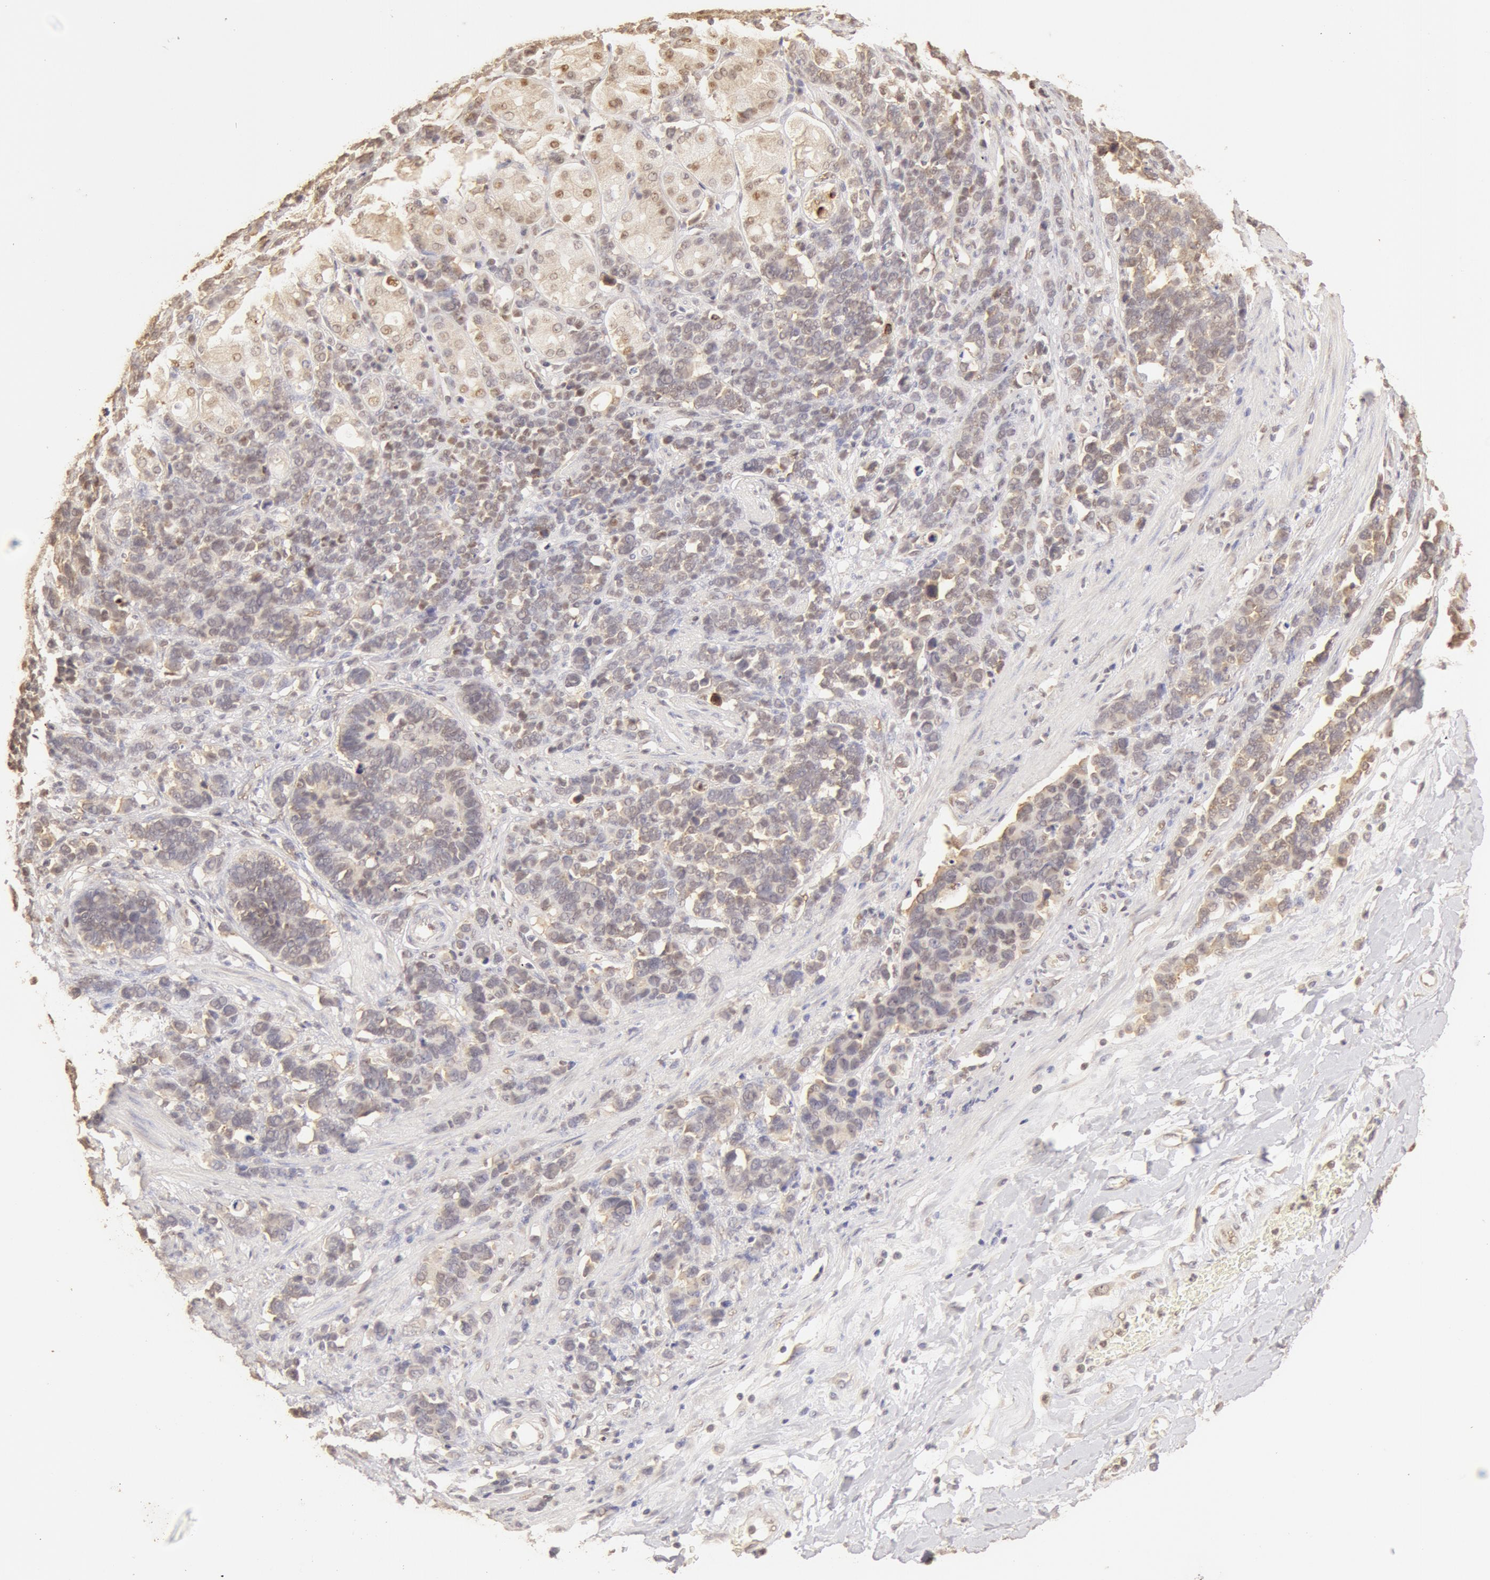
{"staining": {"intensity": "weak", "quantity": "25%-75%", "location": "cytoplasmic/membranous,nuclear"}, "tissue": "stomach cancer", "cell_type": "Tumor cells", "image_type": "cancer", "snomed": [{"axis": "morphology", "description": "Adenocarcinoma, NOS"}, {"axis": "topography", "description": "Stomach, upper"}], "caption": "DAB immunohistochemical staining of stomach cancer exhibits weak cytoplasmic/membranous and nuclear protein expression in about 25%-75% of tumor cells.", "gene": "SNRNP70", "patient": {"sex": "male", "age": 71}}